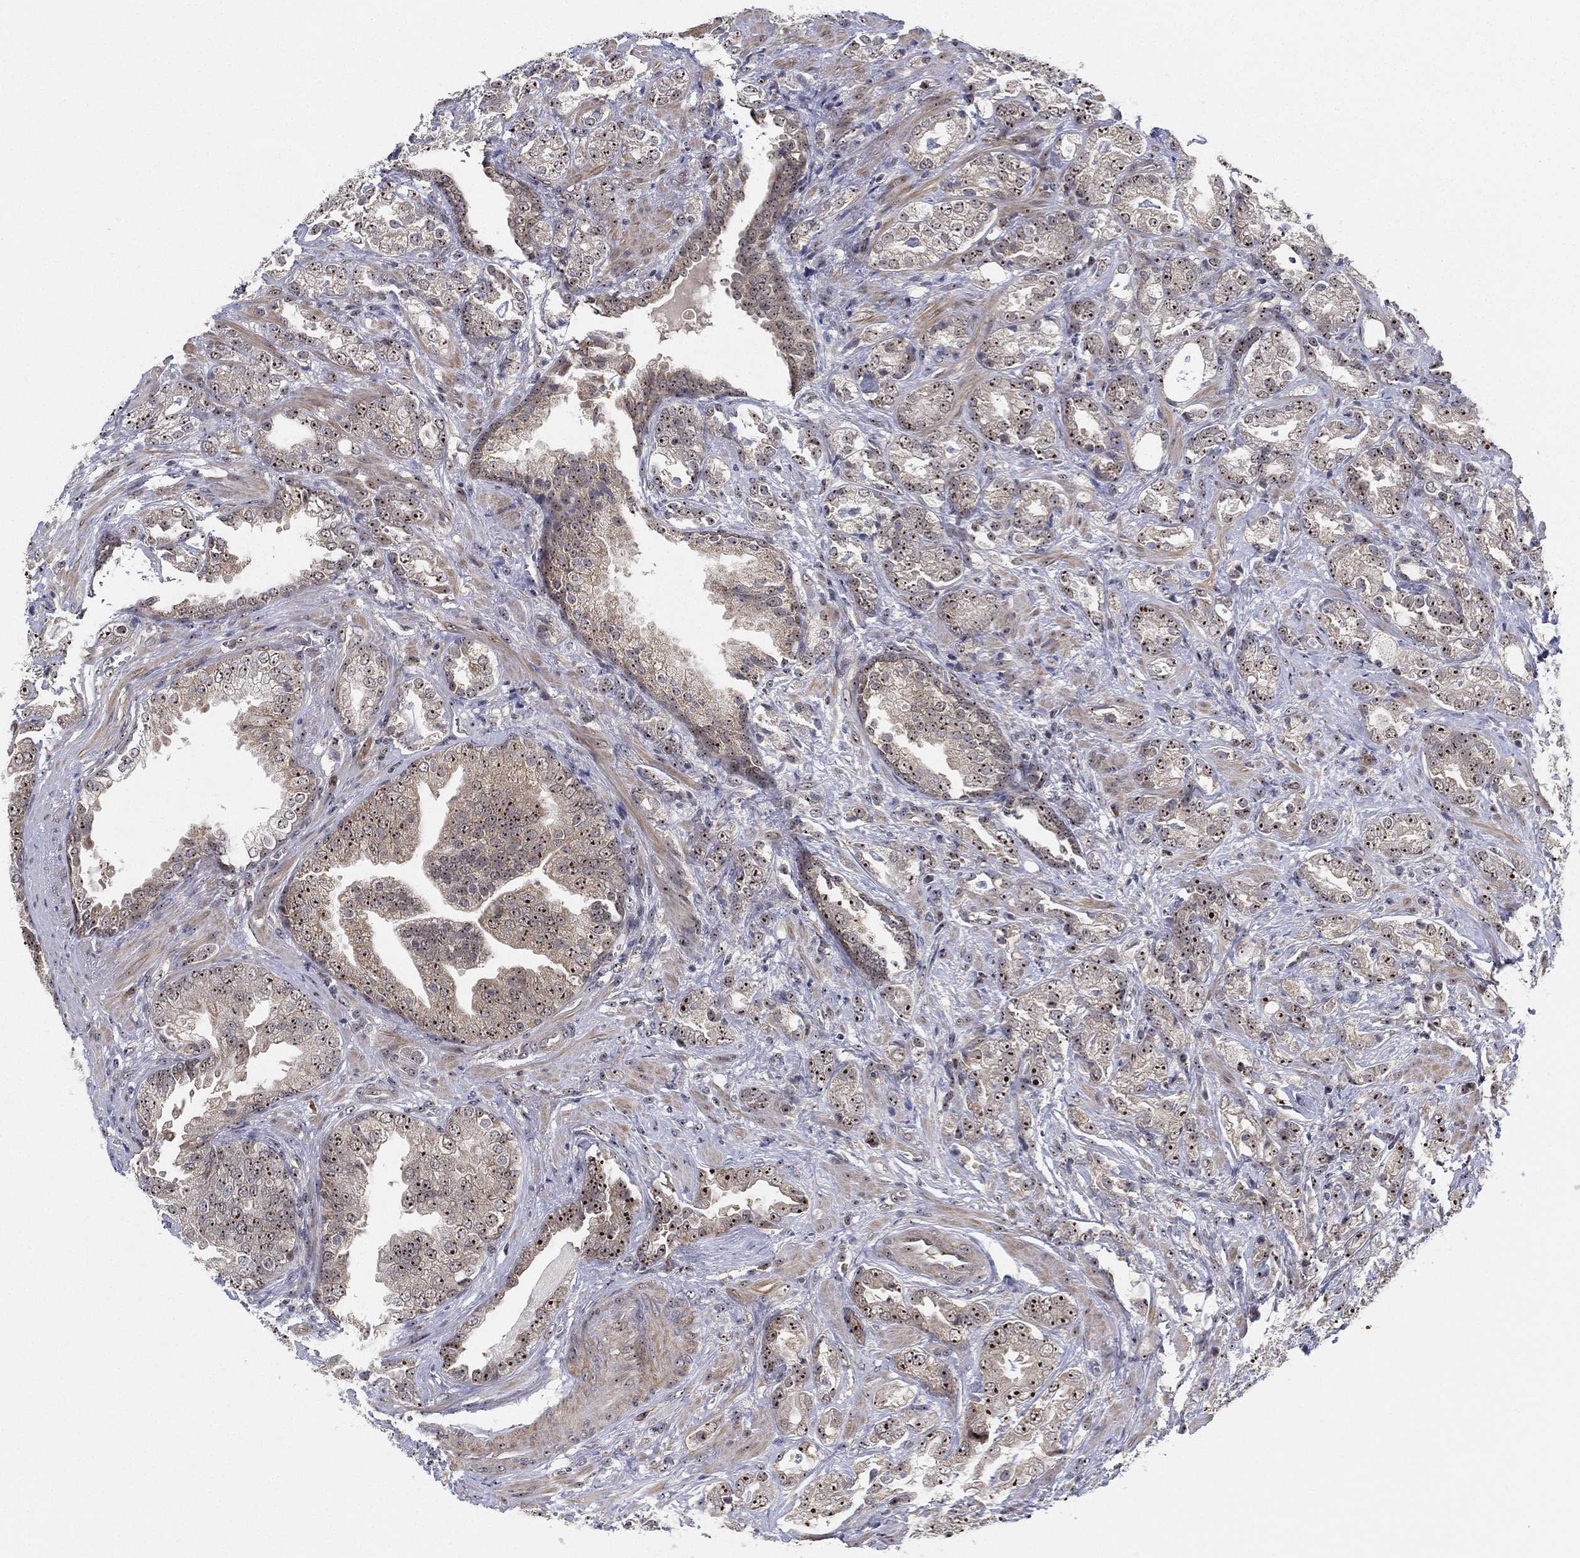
{"staining": {"intensity": "strong", "quantity": "25%-75%", "location": "nuclear"}, "tissue": "prostate cancer", "cell_type": "Tumor cells", "image_type": "cancer", "snomed": [{"axis": "morphology", "description": "Adenocarcinoma, NOS"}, {"axis": "topography", "description": "Prostate"}], "caption": "Human prostate cancer (adenocarcinoma) stained for a protein (brown) demonstrates strong nuclear positive positivity in about 25%-75% of tumor cells.", "gene": "PPP1R16B", "patient": {"sex": "male", "age": 57}}